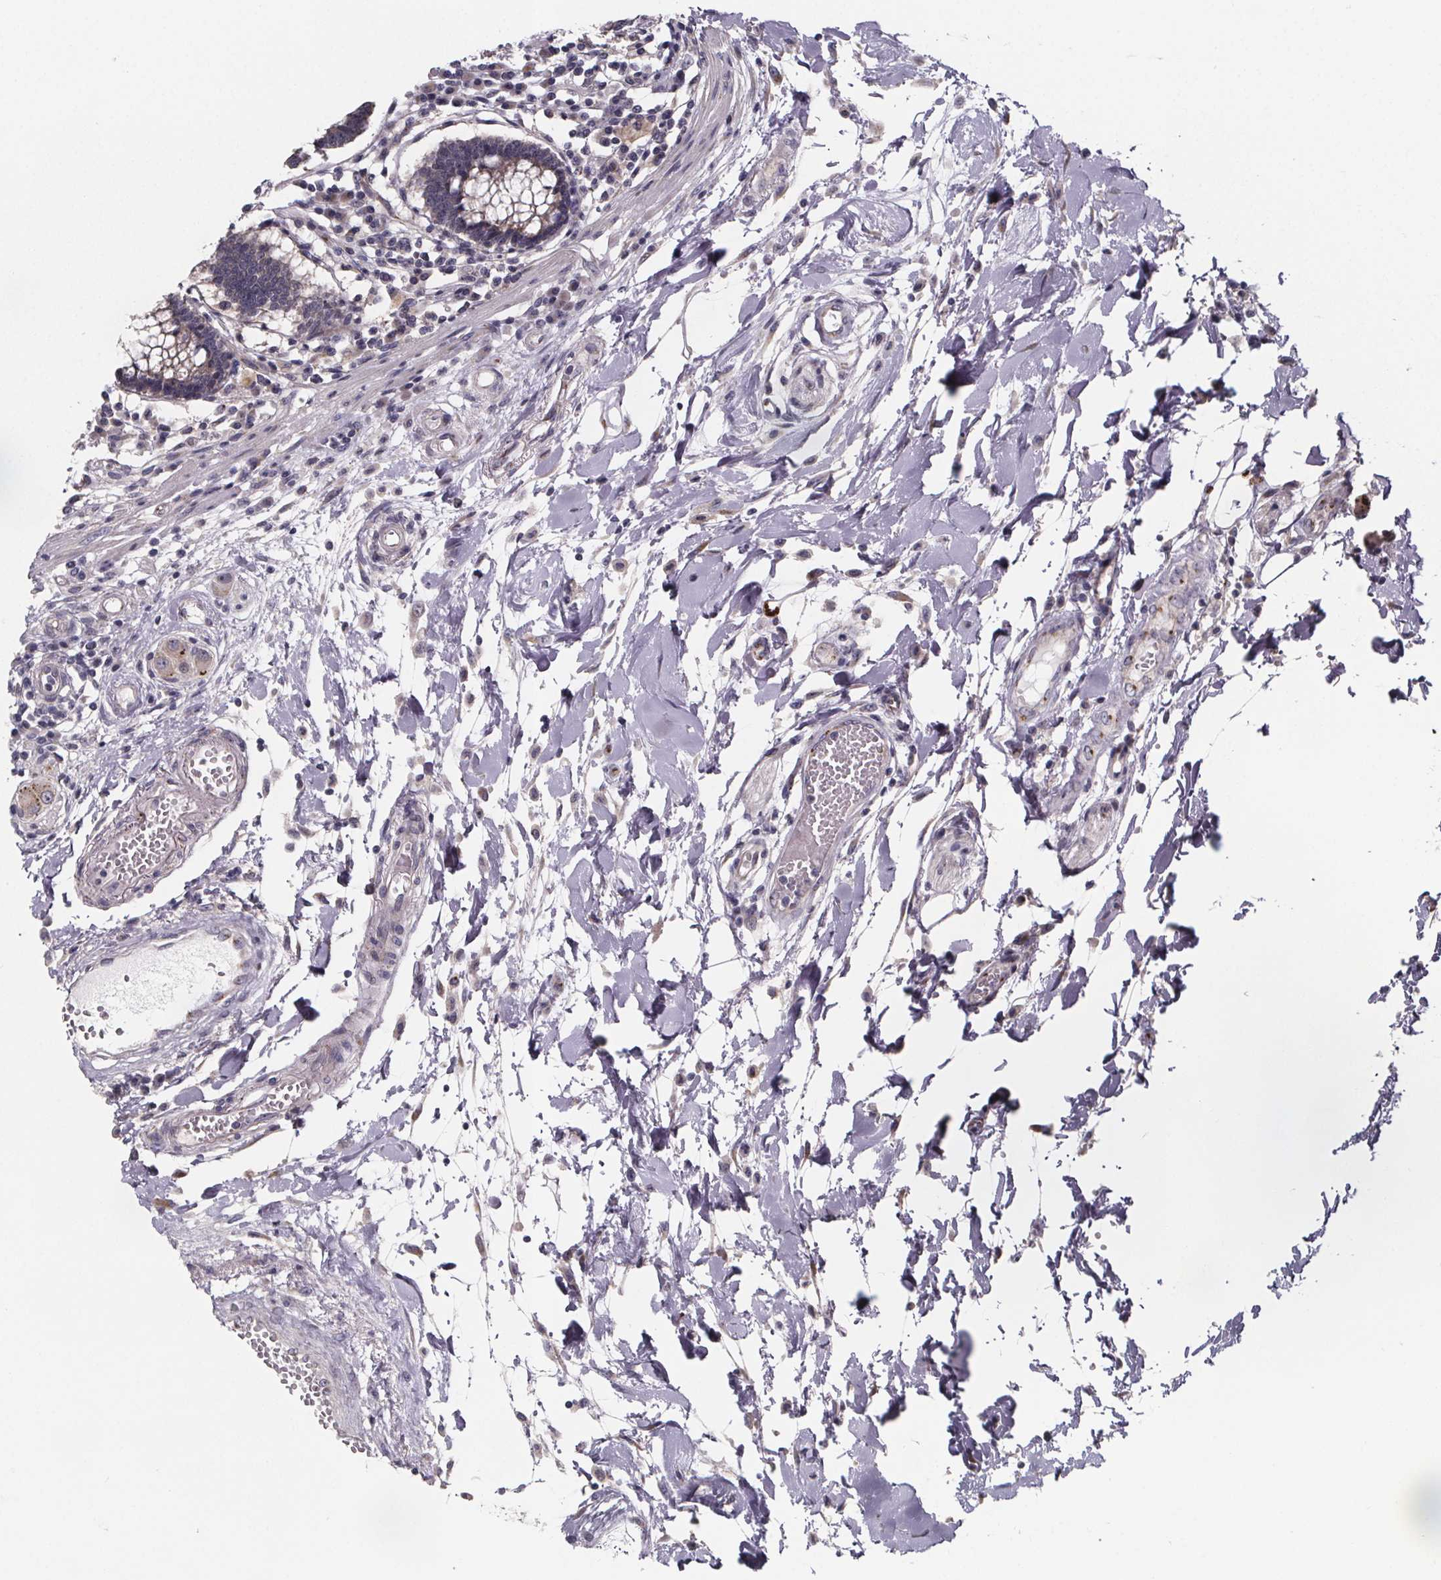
{"staining": {"intensity": "negative", "quantity": "none", "location": "none"}, "tissue": "colon", "cell_type": "Endothelial cells", "image_type": "normal", "snomed": [{"axis": "morphology", "description": "Normal tissue, NOS"}, {"axis": "morphology", "description": "Adenocarcinoma, NOS"}, {"axis": "topography", "description": "Colon"}], "caption": "High power microscopy image of an immunohistochemistry micrograph of benign colon, revealing no significant staining in endothelial cells.", "gene": "NDST1", "patient": {"sex": "male", "age": 83}}